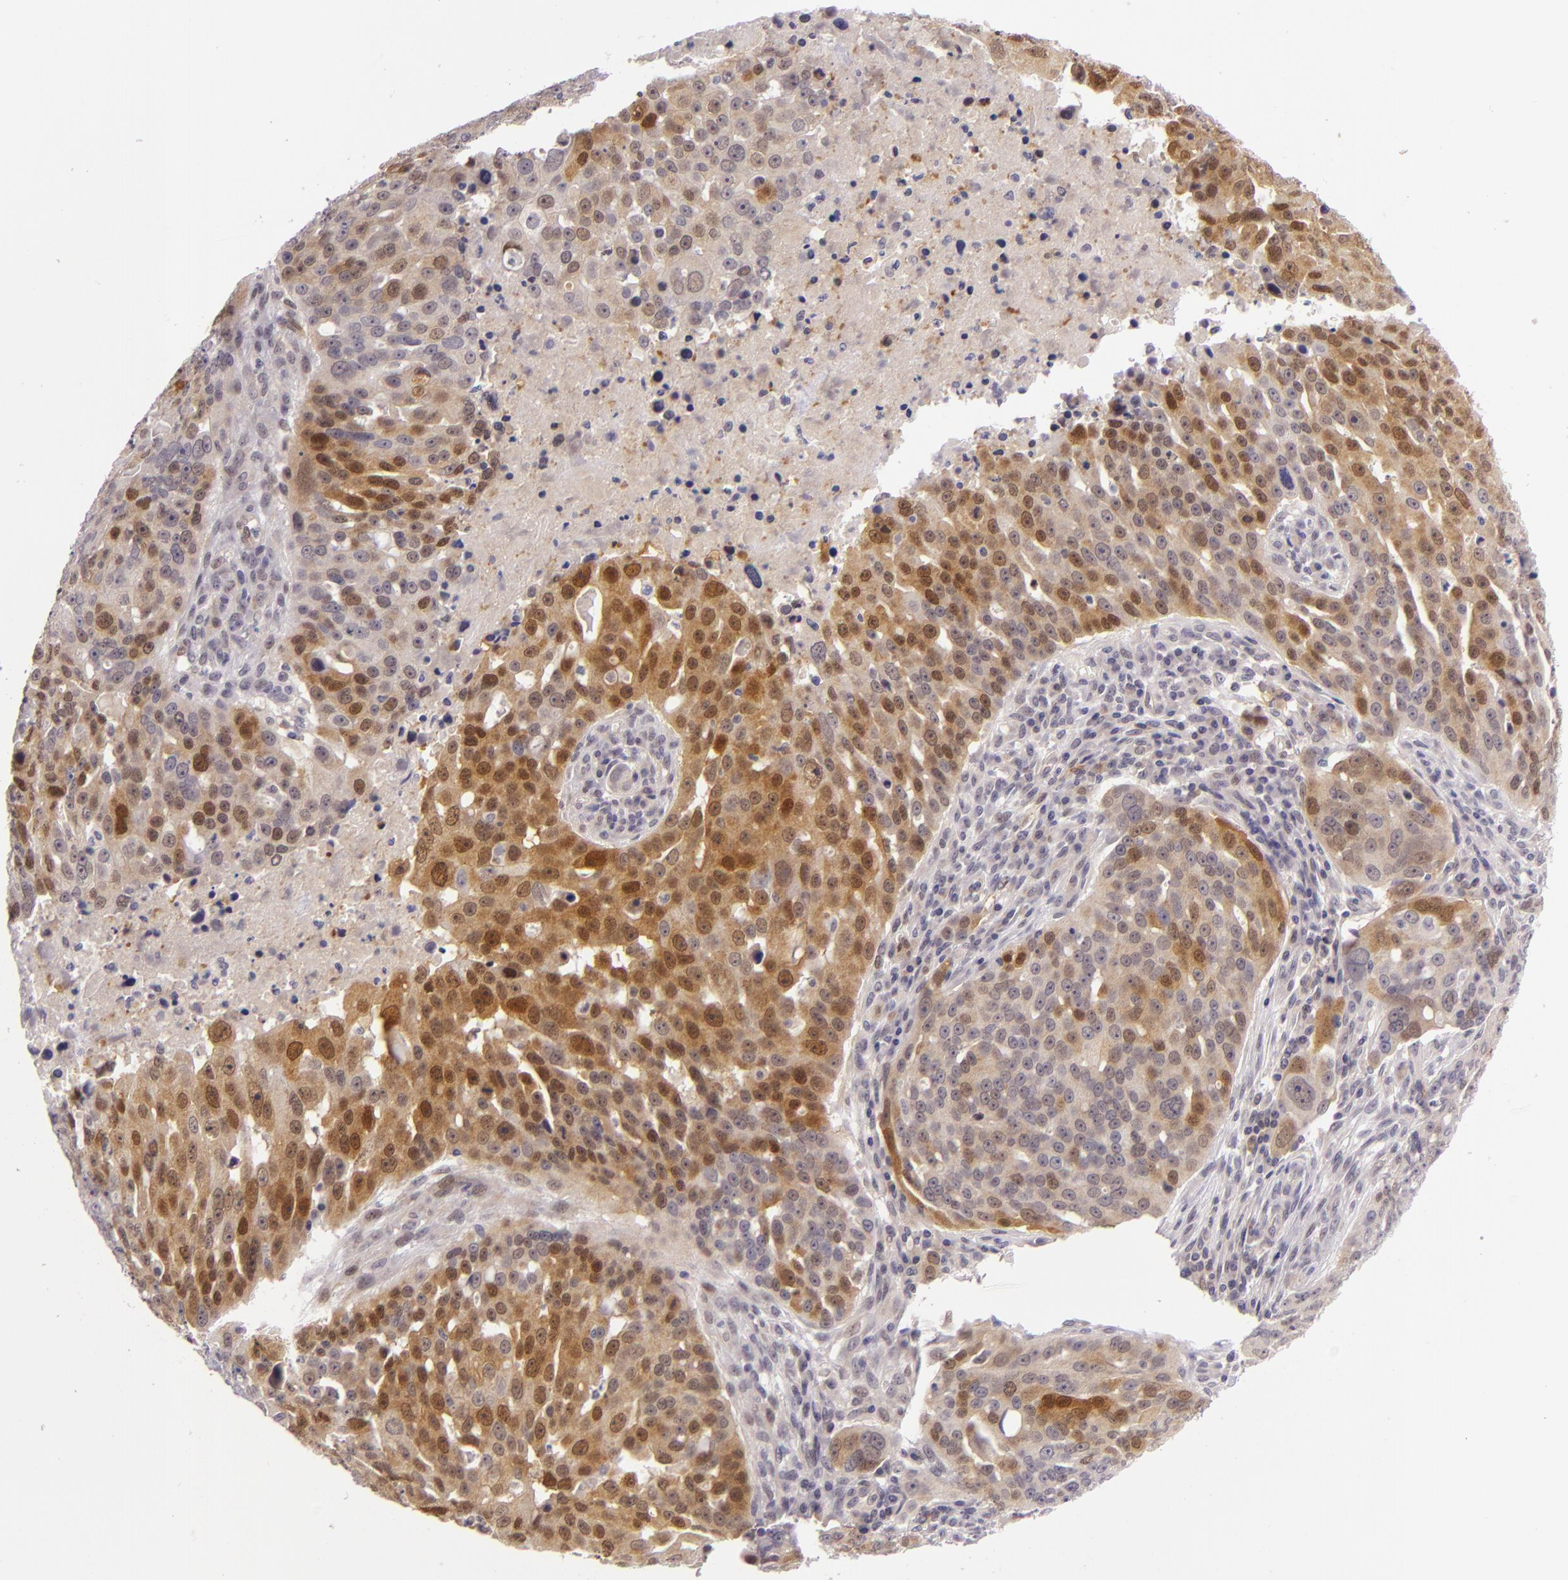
{"staining": {"intensity": "moderate", "quantity": ">75%", "location": "cytoplasmic/membranous,nuclear"}, "tissue": "ovarian cancer", "cell_type": "Tumor cells", "image_type": "cancer", "snomed": [{"axis": "morphology", "description": "Carcinoma, endometroid"}, {"axis": "topography", "description": "Ovary"}], "caption": "The micrograph demonstrates a brown stain indicating the presence of a protein in the cytoplasmic/membranous and nuclear of tumor cells in ovarian cancer (endometroid carcinoma). (IHC, brightfield microscopy, high magnification).", "gene": "CSE1L", "patient": {"sex": "female", "age": 75}}